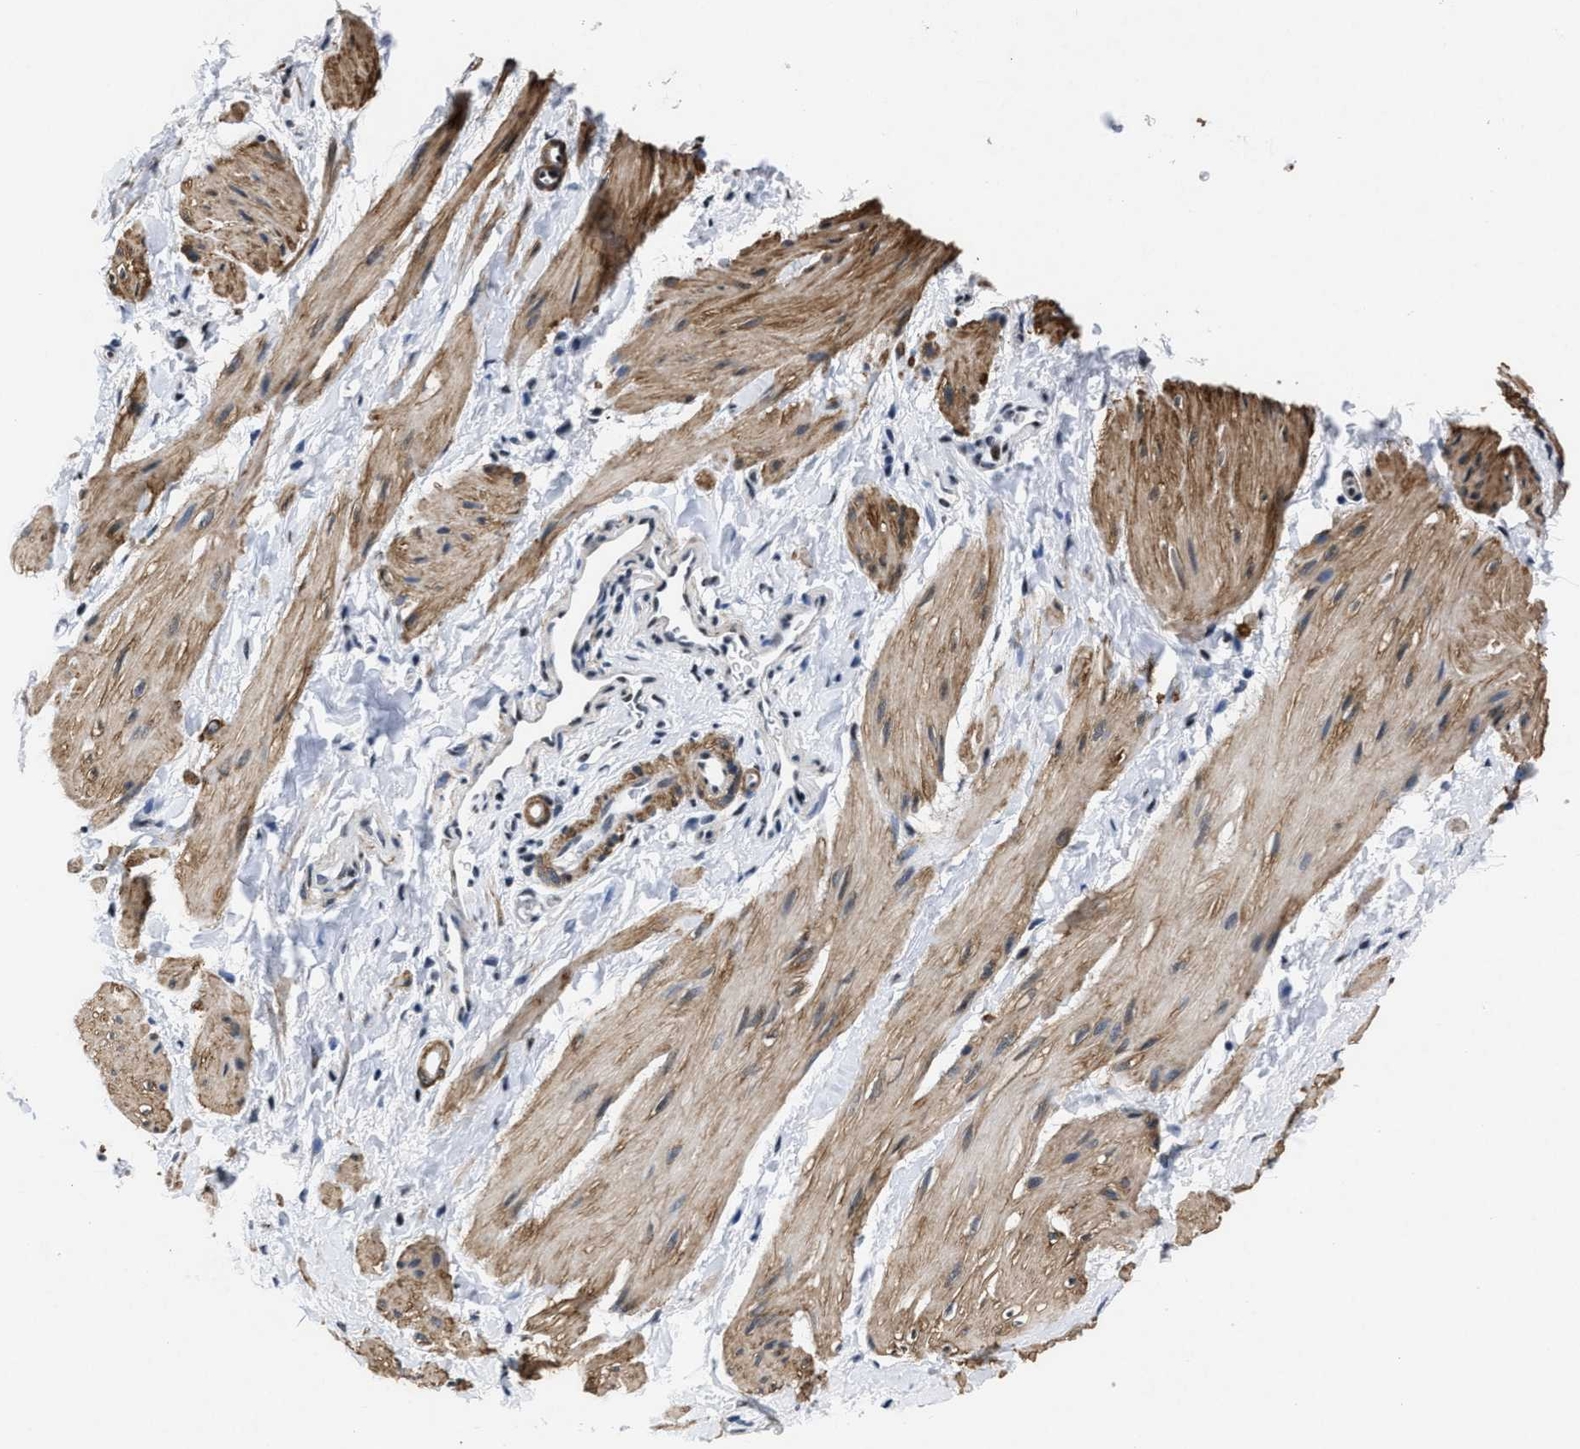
{"staining": {"intensity": "moderate", "quantity": "<25%", "location": "cytoplasmic/membranous"}, "tissue": "smooth muscle", "cell_type": "Smooth muscle cells", "image_type": "normal", "snomed": [{"axis": "morphology", "description": "Normal tissue, NOS"}, {"axis": "topography", "description": "Smooth muscle"}], "caption": "Smooth muscle cells show moderate cytoplasmic/membranous positivity in about <25% of cells in benign smooth muscle. (Stains: DAB (3,3'-diaminobenzidine) in brown, nuclei in blue, Microscopy: brightfield microscopy at high magnification).", "gene": "ID3", "patient": {"sex": "male", "age": 16}}